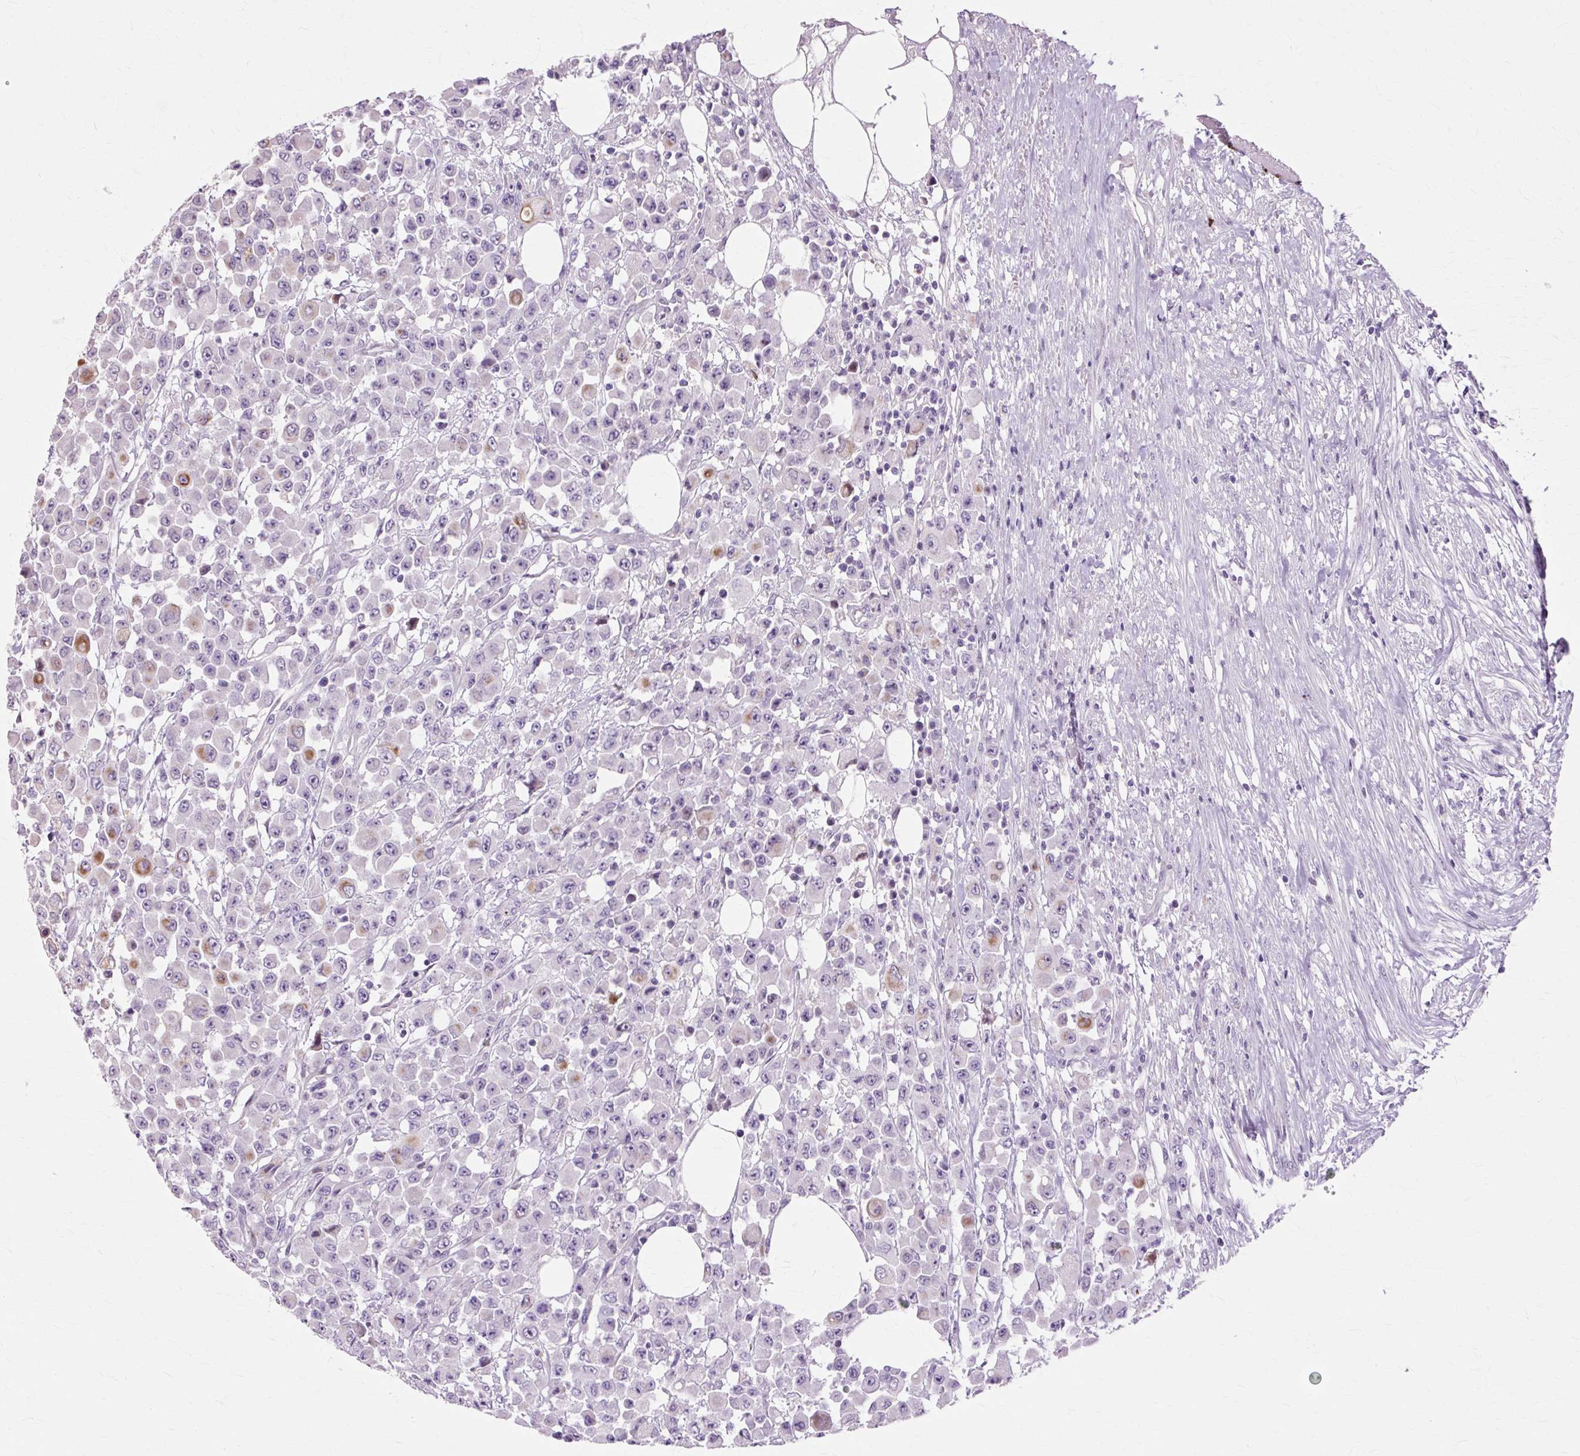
{"staining": {"intensity": "strong", "quantity": "<25%", "location": "cytoplasmic/membranous"}, "tissue": "colorectal cancer", "cell_type": "Tumor cells", "image_type": "cancer", "snomed": [{"axis": "morphology", "description": "Adenocarcinoma, NOS"}, {"axis": "topography", "description": "Colon"}], "caption": "Colorectal cancer was stained to show a protein in brown. There is medium levels of strong cytoplasmic/membranous staining in approximately <25% of tumor cells.", "gene": "IRX2", "patient": {"sex": "male", "age": 51}}